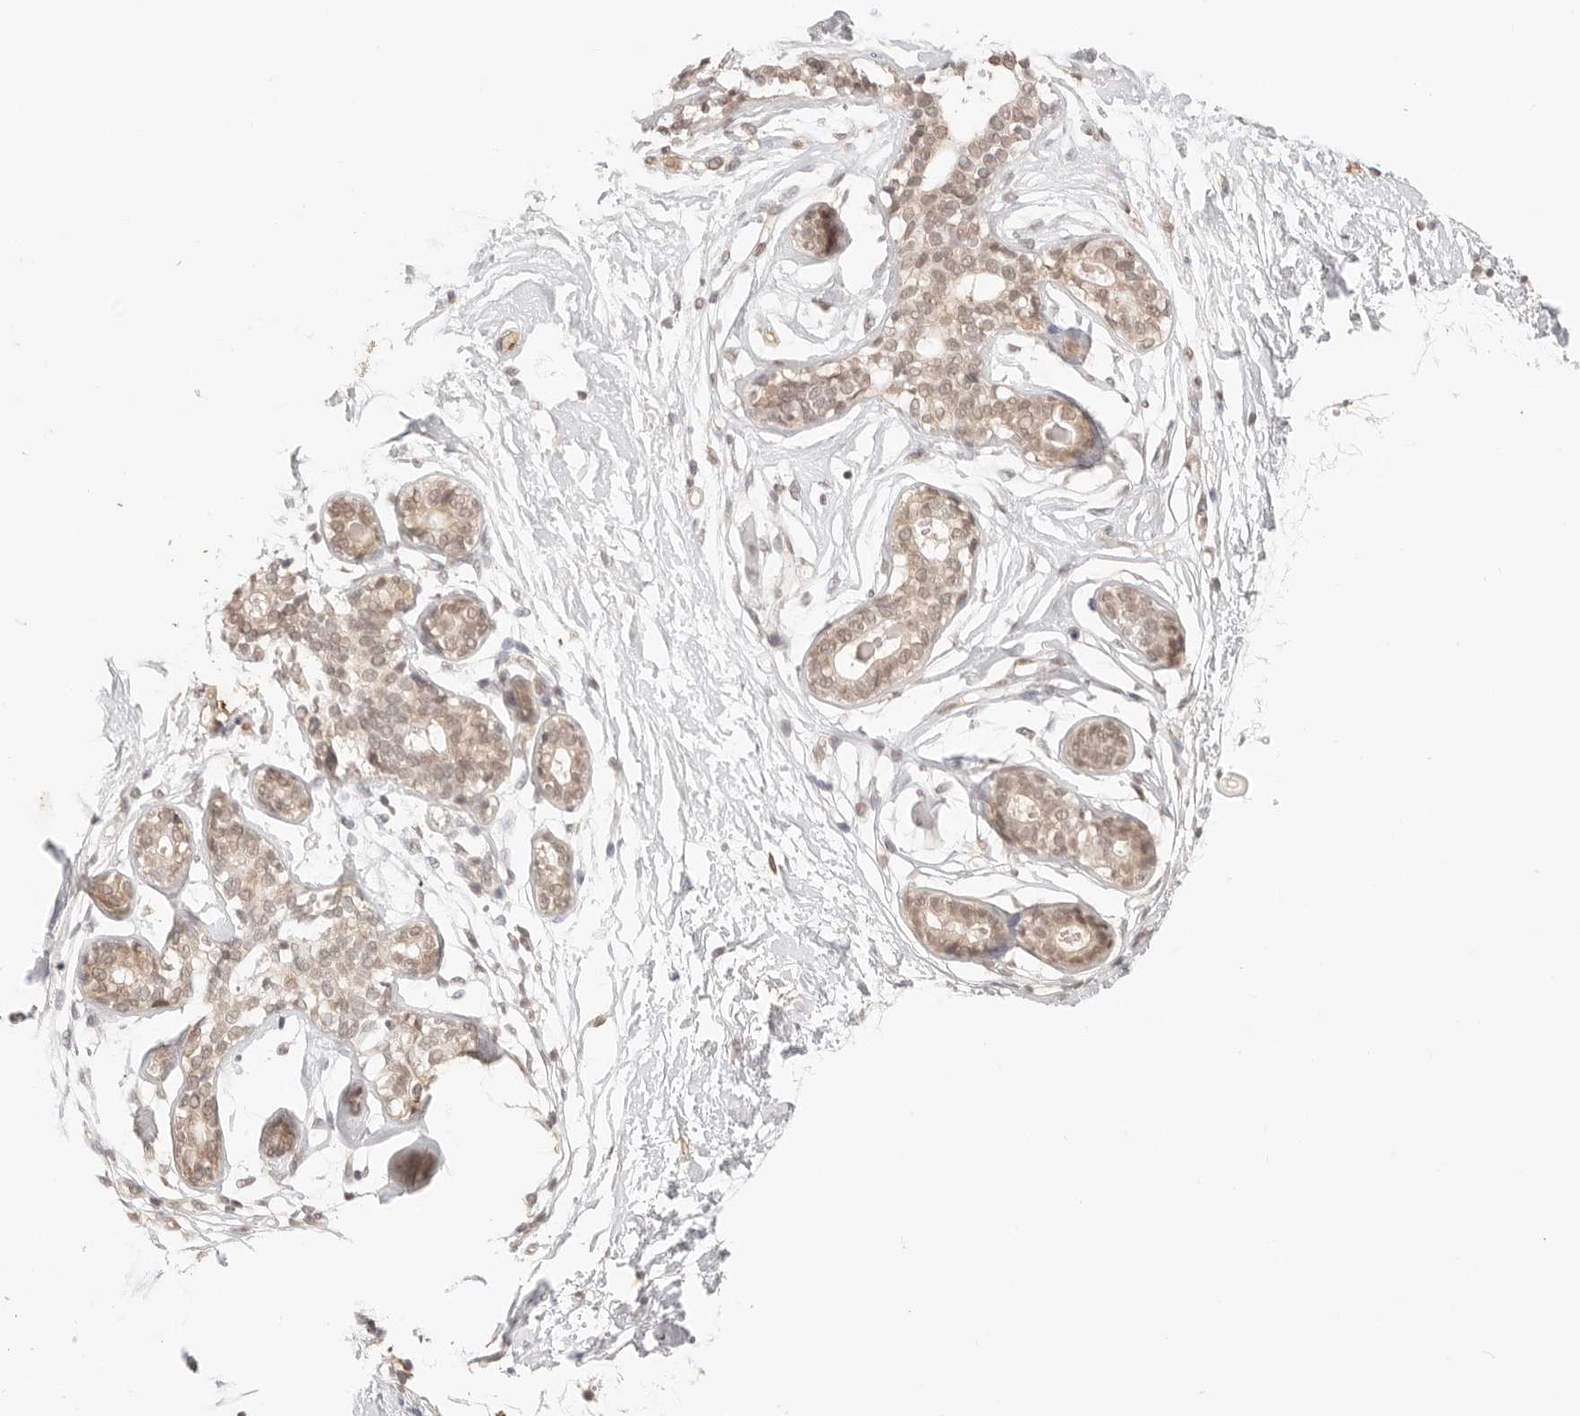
{"staining": {"intensity": "negative", "quantity": "none", "location": "none"}, "tissue": "breast", "cell_type": "Adipocytes", "image_type": "normal", "snomed": [{"axis": "morphology", "description": "Normal tissue, NOS"}, {"axis": "topography", "description": "Breast"}], "caption": "The immunohistochemistry image has no significant positivity in adipocytes of breast.", "gene": "GPR34", "patient": {"sex": "female", "age": 23}}